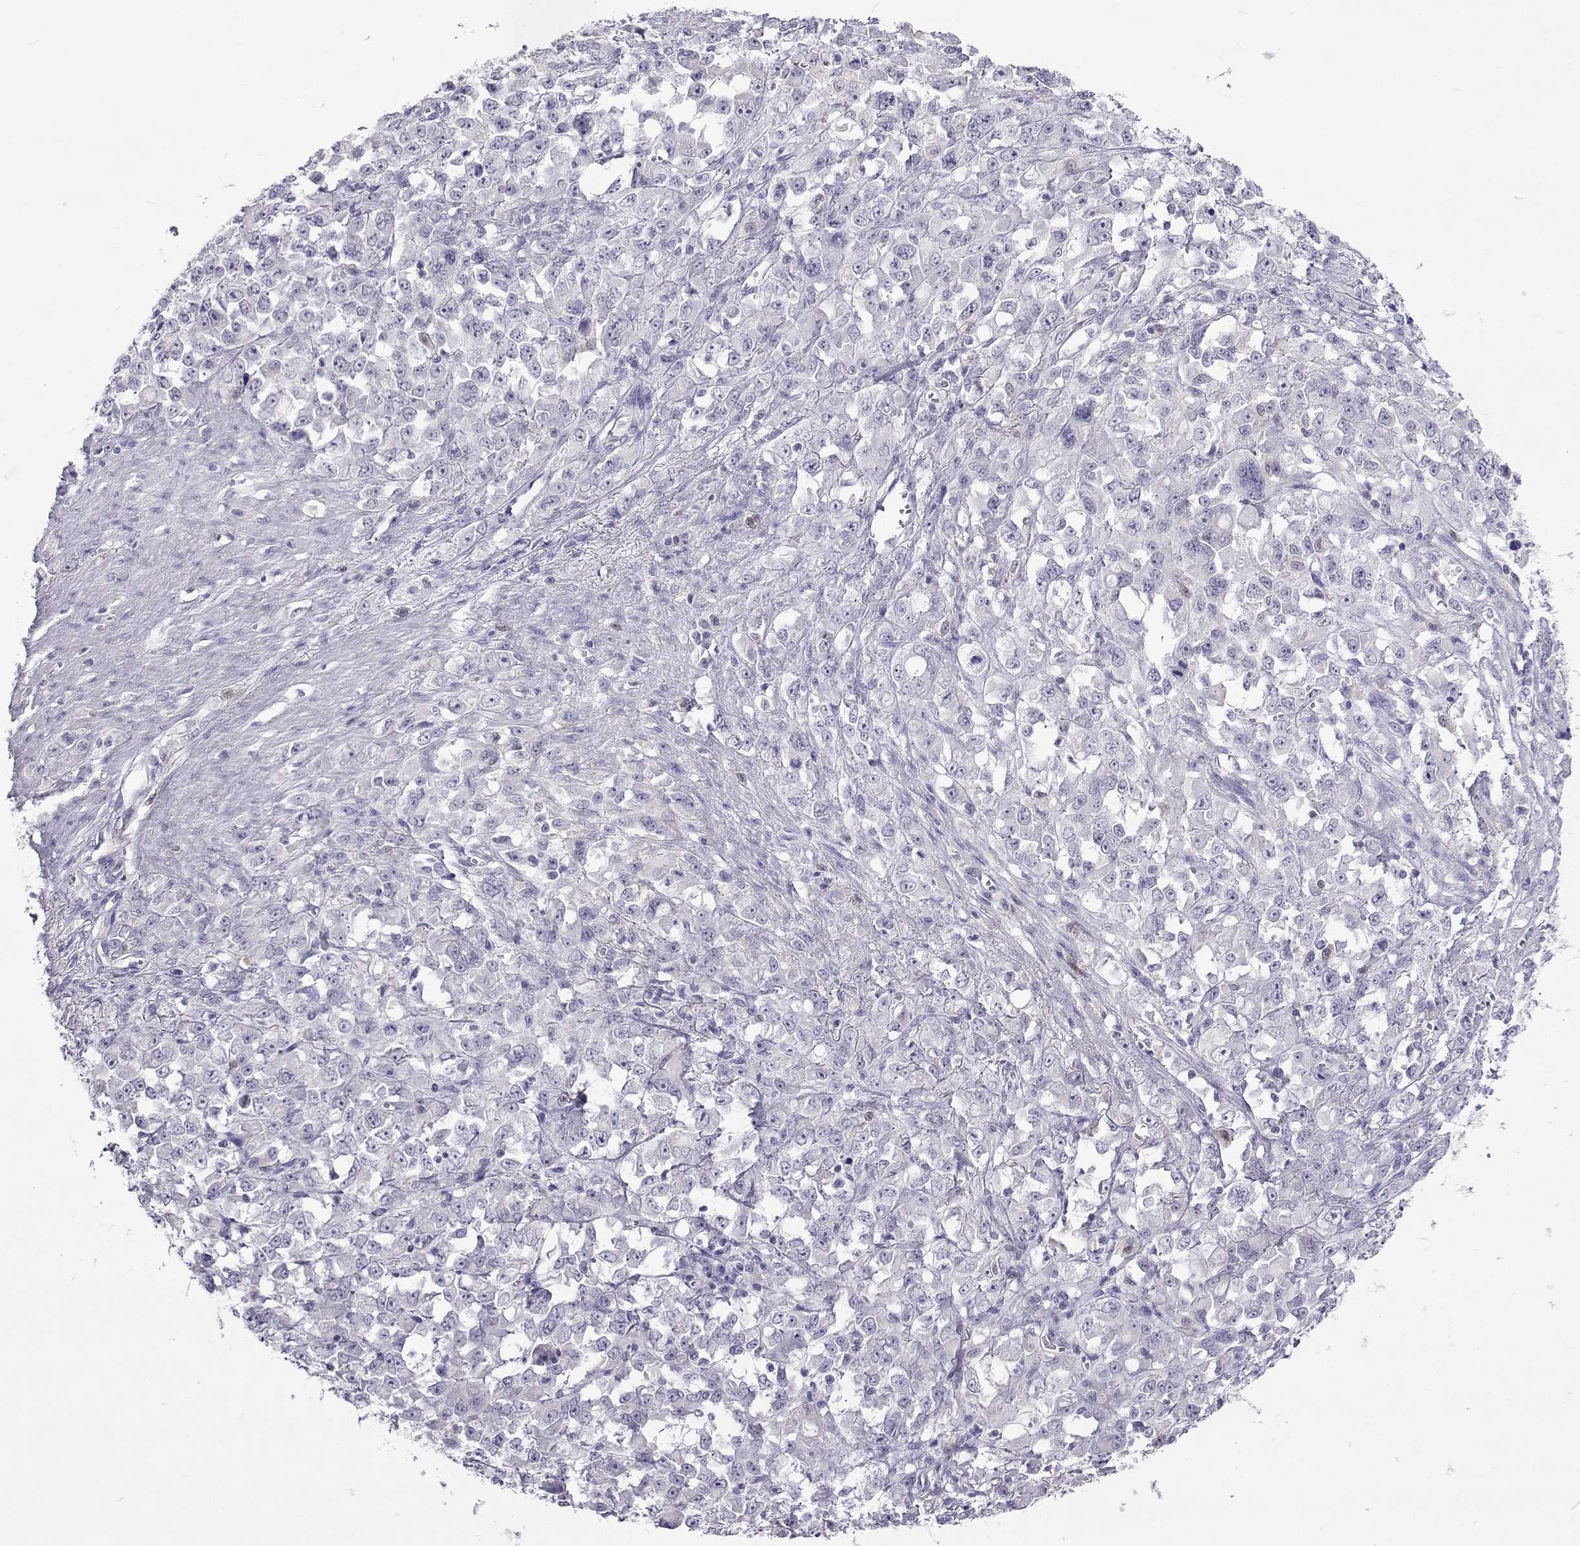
{"staining": {"intensity": "negative", "quantity": "none", "location": "none"}, "tissue": "stomach cancer", "cell_type": "Tumor cells", "image_type": "cancer", "snomed": [{"axis": "morphology", "description": "Adenocarcinoma, NOS"}, {"axis": "topography", "description": "Stomach"}], "caption": "High power microscopy histopathology image of an IHC micrograph of stomach adenocarcinoma, revealing no significant staining in tumor cells. (Brightfield microscopy of DAB immunohistochemistry at high magnification).", "gene": "GALM", "patient": {"sex": "female", "age": 76}}